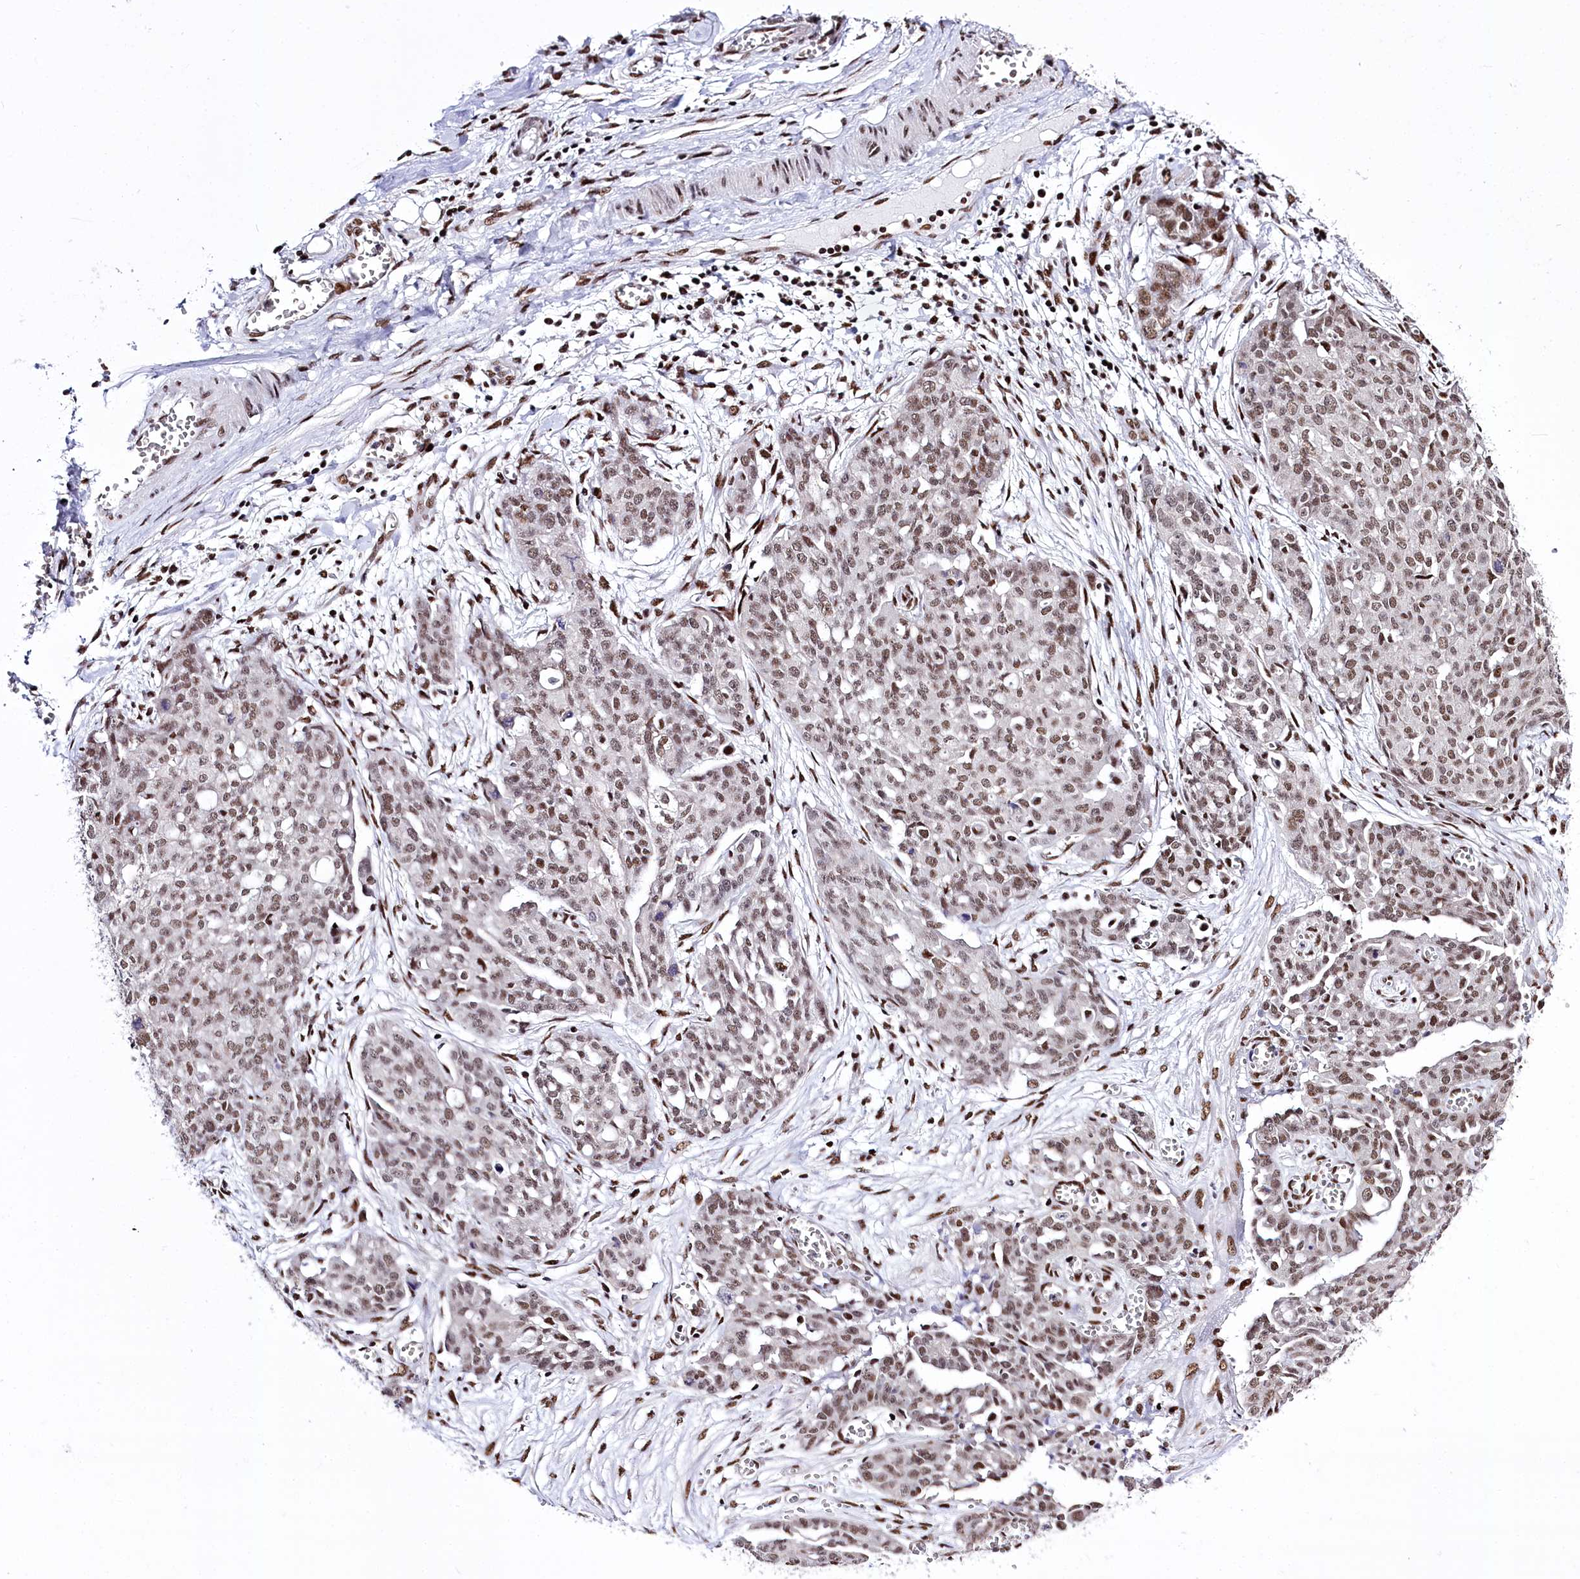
{"staining": {"intensity": "moderate", "quantity": "25%-75%", "location": "nuclear"}, "tissue": "ovarian cancer", "cell_type": "Tumor cells", "image_type": "cancer", "snomed": [{"axis": "morphology", "description": "Cystadenocarcinoma, serous, NOS"}, {"axis": "topography", "description": "Soft tissue"}, {"axis": "topography", "description": "Ovary"}], "caption": "DAB immunohistochemical staining of human ovarian cancer displays moderate nuclear protein expression in about 25%-75% of tumor cells.", "gene": "POU4F3", "patient": {"sex": "female", "age": 57}}